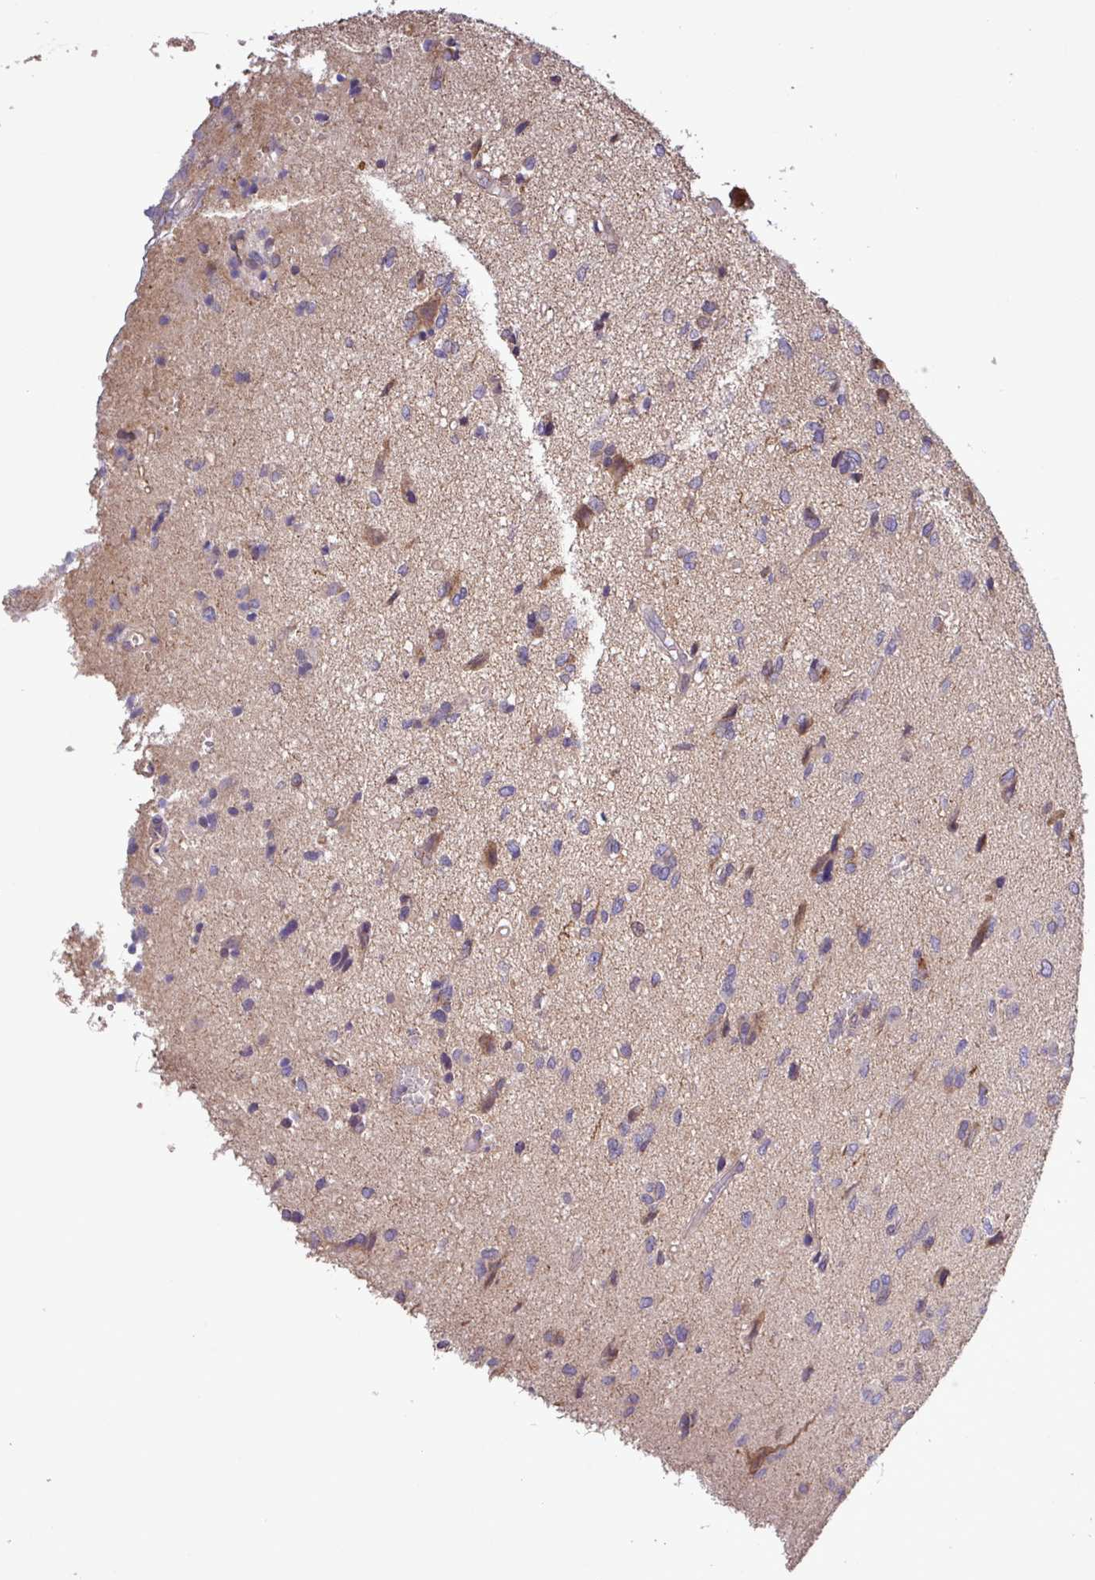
{"staining": {"intensity": "weak", "quantity": "25%-75%", "location": "cytoplasmic/membranous"}, "tissue": "glioma", "cell_type": "Tumor cells", "image_type": "cancer", "snomed": [{"axis": "morphology", "description": "Glioma, malignant, High grade"}, {"axis": "topography", "description": "Brain"}], "caption": "High-grade glioma (malignant) tissue displays weak cytoplasmic/membranous staining in about 25%-75% of tumor cells", "gene": "MEGF6", "patient": {"sex": "female", "age": 59}}